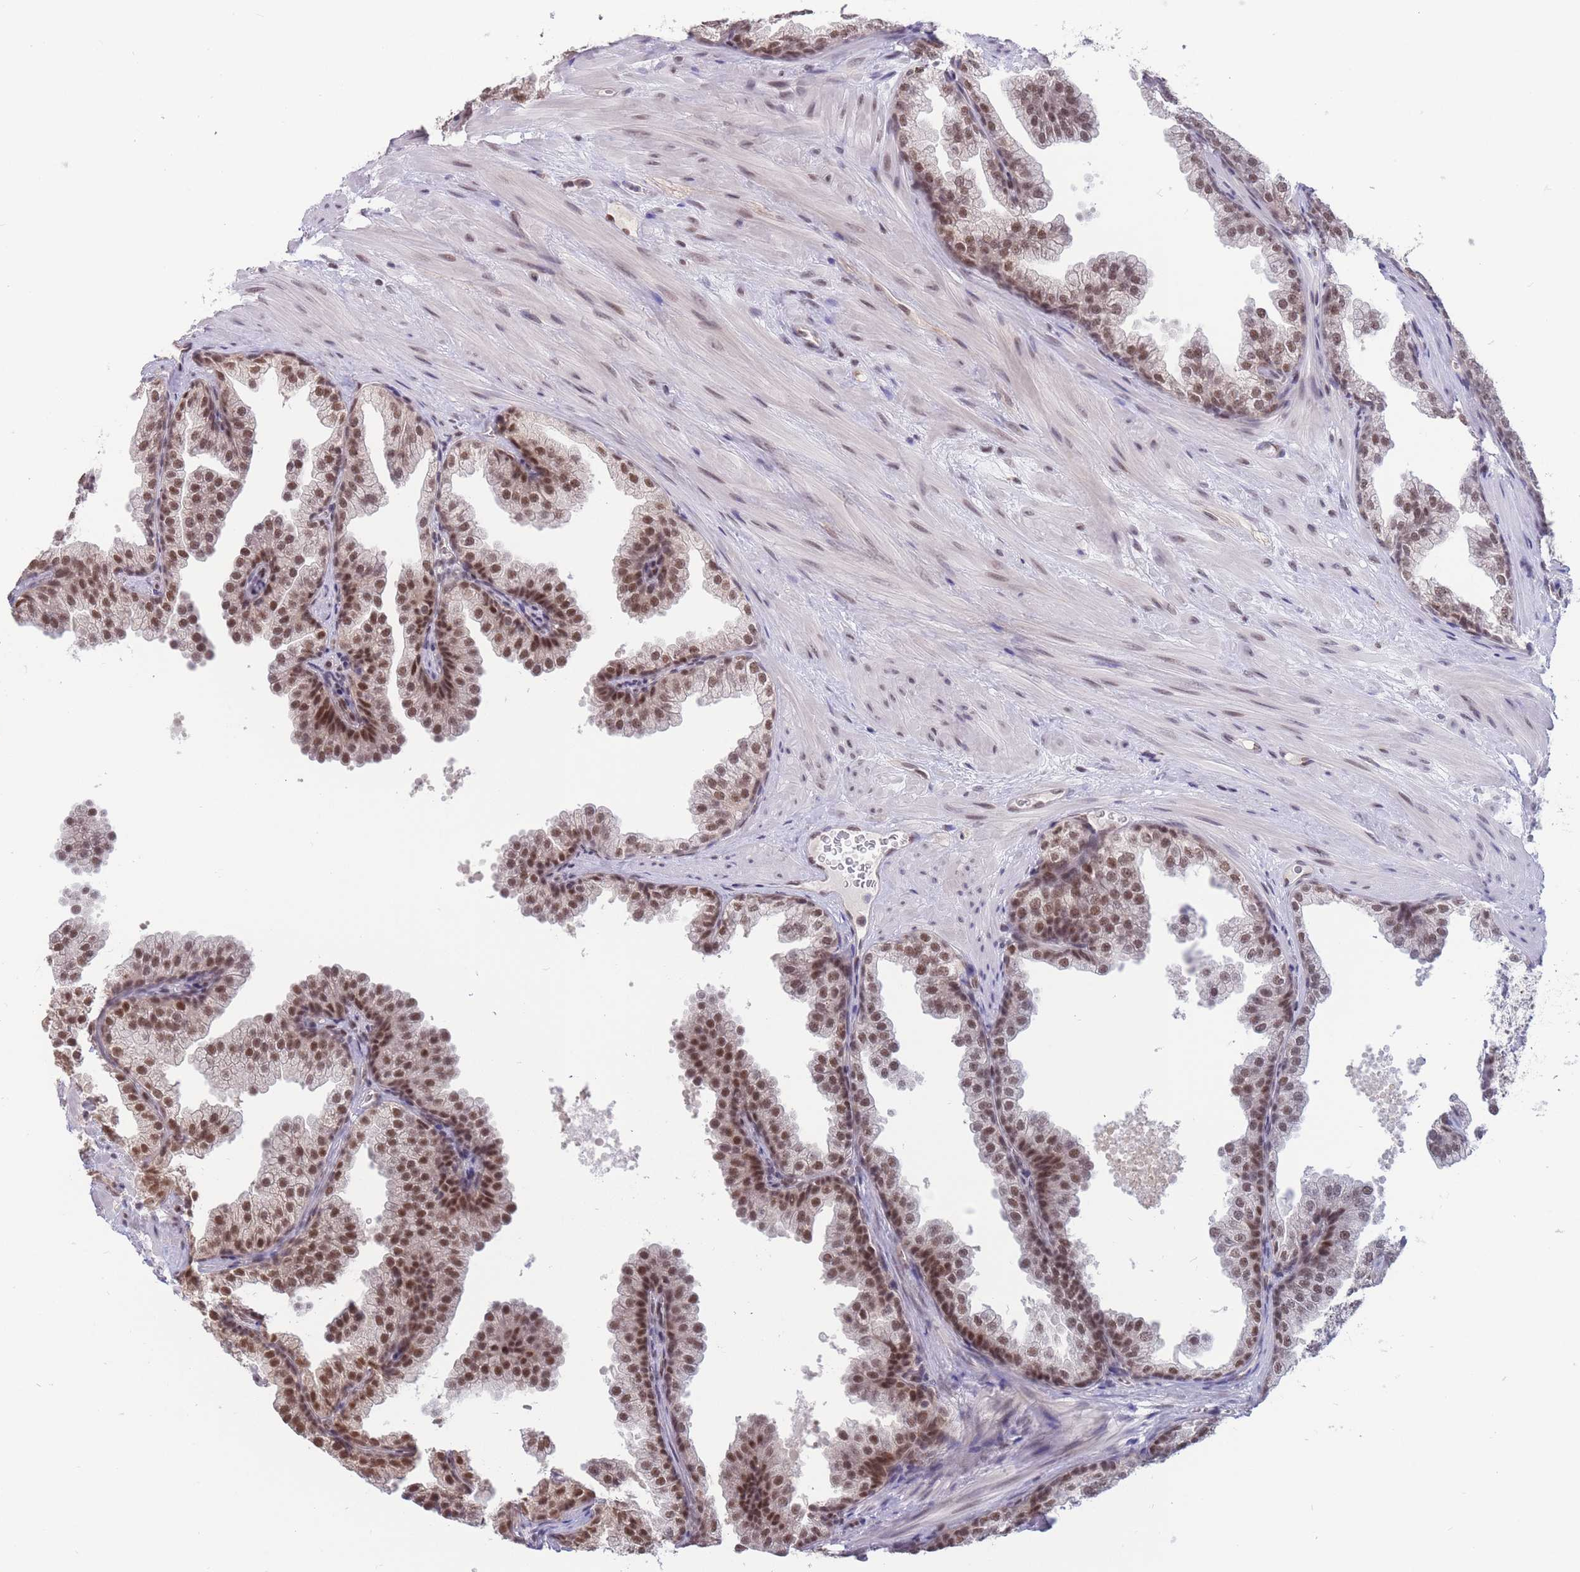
{"staining": {"intensity": "moderate", "quantity": ">75%", "location": "nuclear"}, "tissue": "prostate", "cell_type": "Glandular cells", "image_type": "normal", "snomed": [{"axis": "morphology", "description": "Normal tissue, NOS"}, {"axis": "topography", "description": "Prostate"}], "caption": "Immunohistochemical staining of normal prostate displays moderate nuclear protein staining in about >75% of glandular cells. The staining is performed using DAB (3,3'-diaminobenzidine) brown chromogen to label protein expression. The nuclei are counter-stained blue using hematoxylin.", "gene": "SMAD9", "patient": {"sex": "male", "age": 37}}